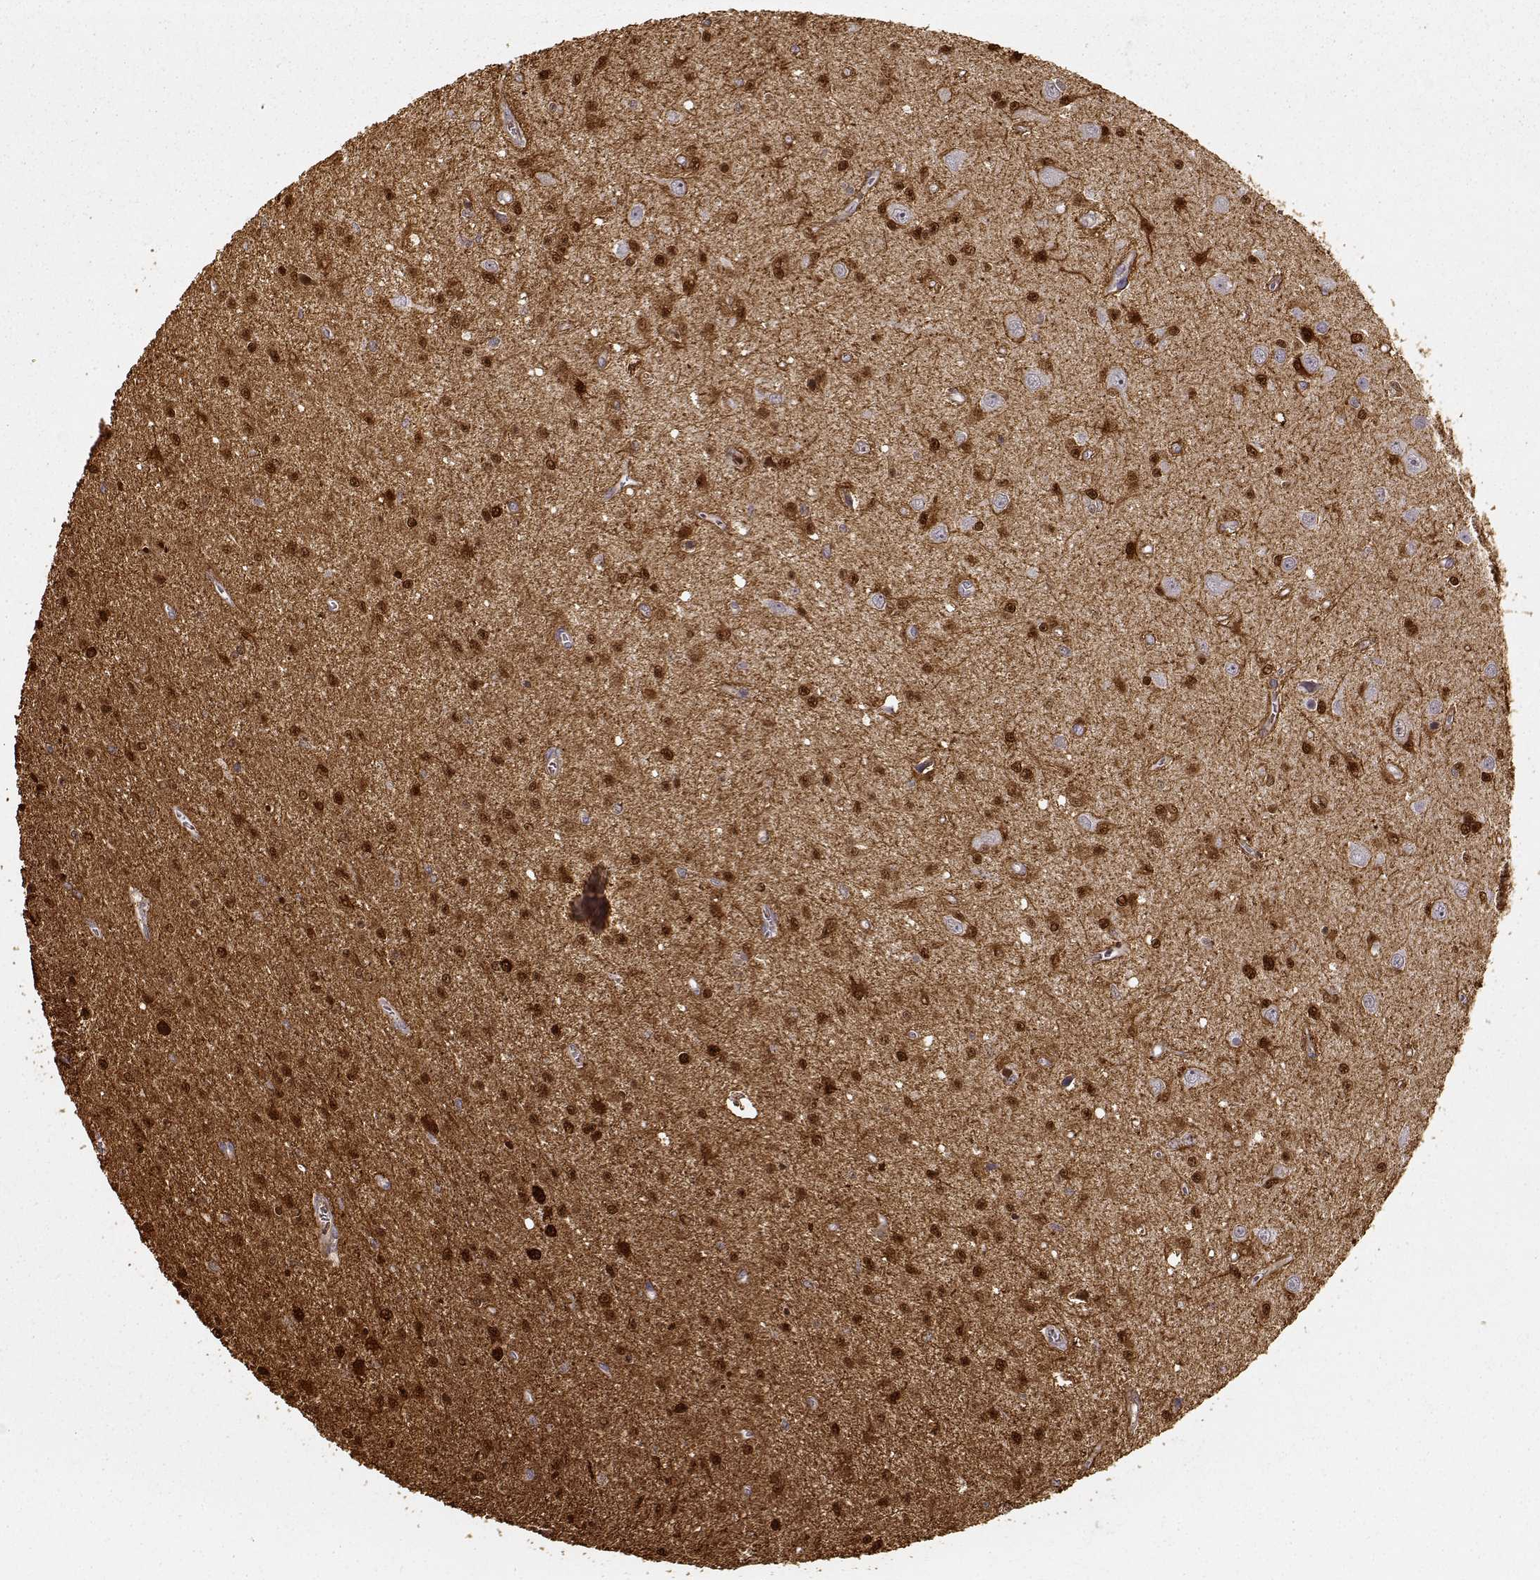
{"staining": {"intensity": "strong", "quantity": ">75%", "location": "cytoplasmic/membranous,nuclear"}, "tissue": "glioma", "cell_type": "Tumor cells", "image_type": "cancer", "snomed": [{"axis": "morphology", "description": "Glioma, malignant, Low grade"}, {"axis": "topography", "description": "Brain"}], "caption": "Tumor cells show strong cytoplasmic/membranous and nuclear staining in about >75% of cells in glioma.", "gene": "S100B", "patient": {"sex": "female", "age": 45}}